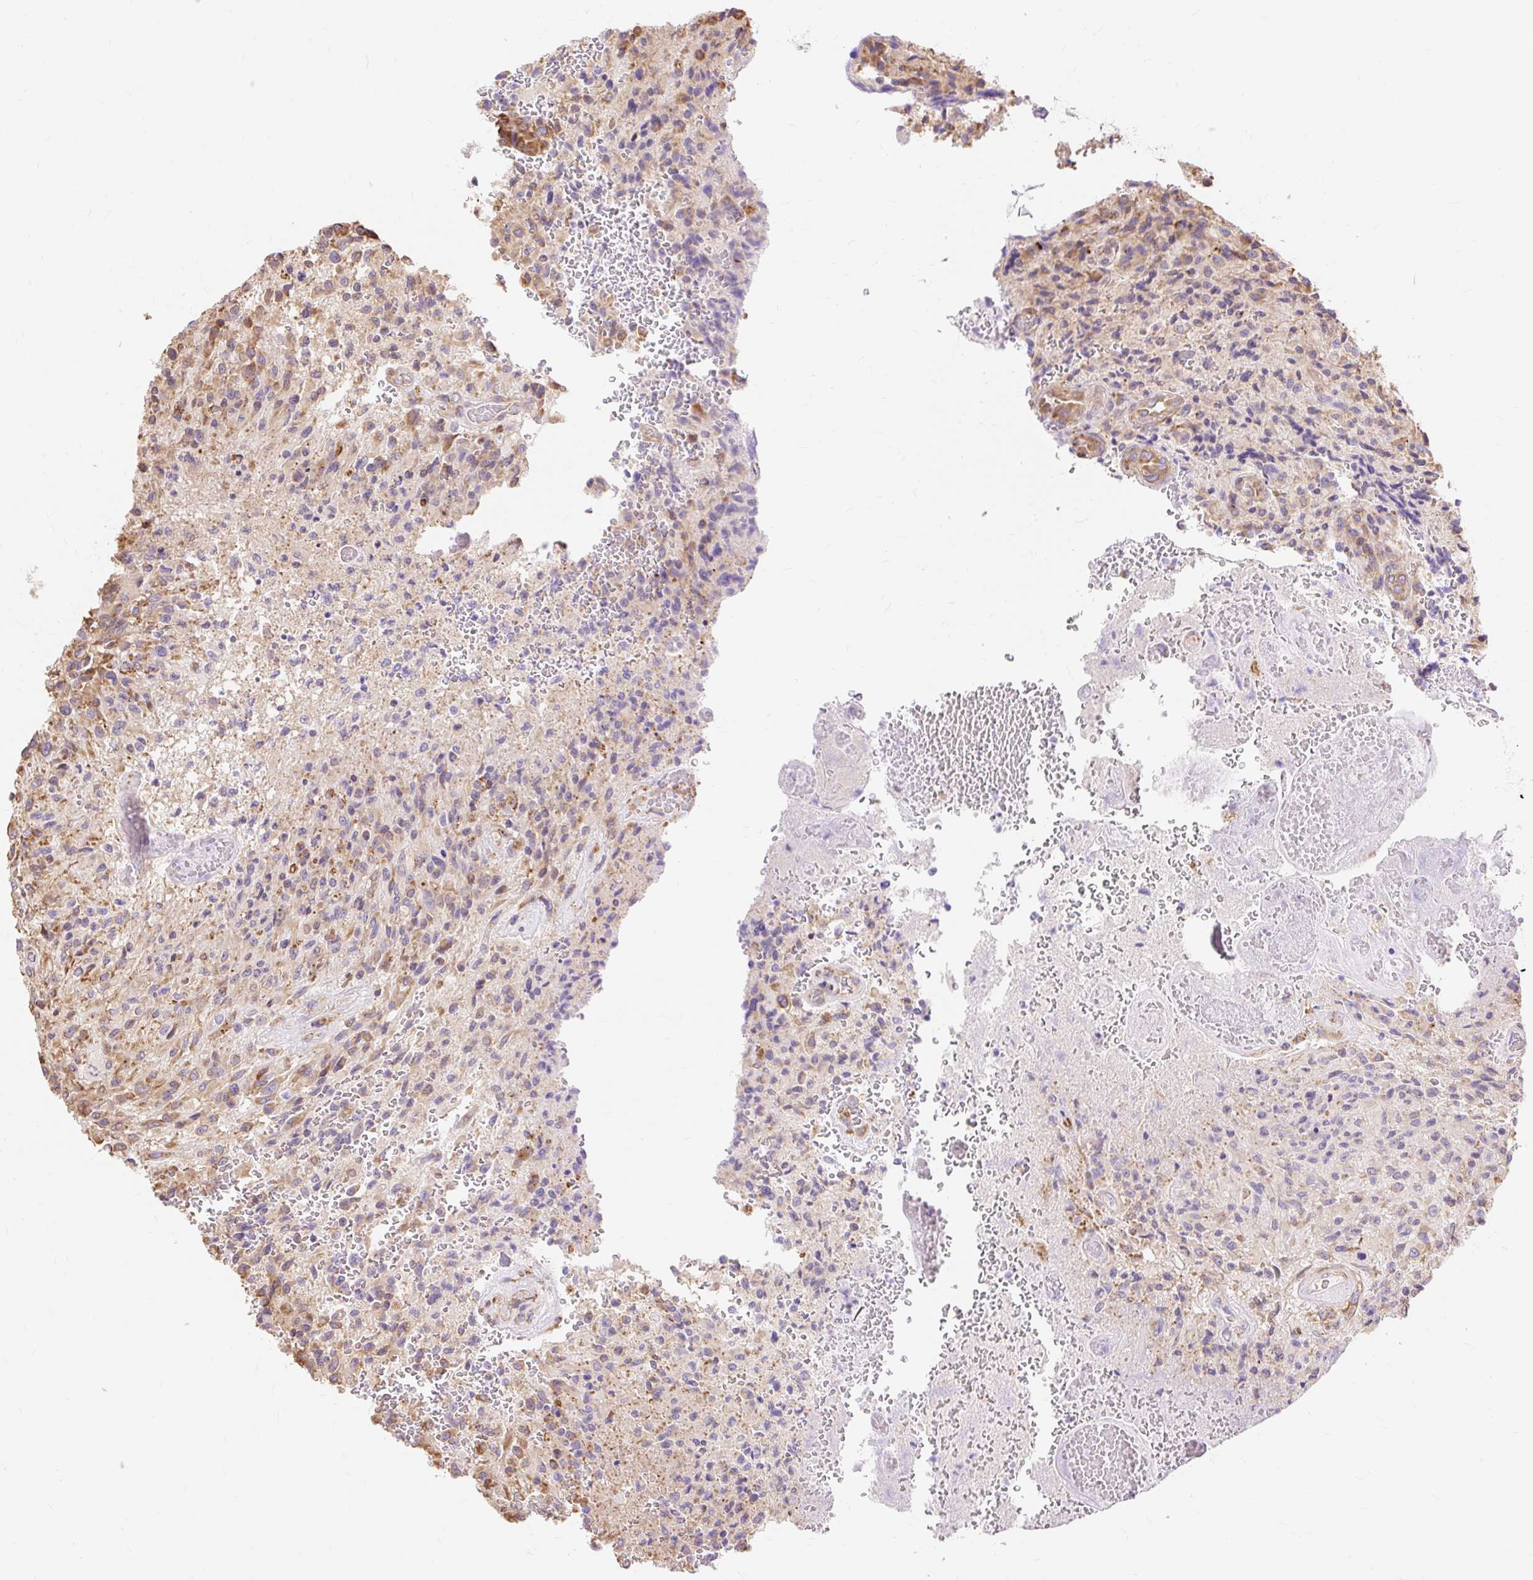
{"staining": {"intensity": "moderate", "quantity": "25%-75%", "location": "cytoplasmic/membranous"}, "tissue": "glioma", "cell_type": "Tumor cells", "image_type": "cancer", "snomed": [{"axis": "morphology", "description": "Normal tissue, NOS"}, {"axis": "morphology", "description": "Glioma, malignant, High grade"}, {"axis": "topography", "description": "Cerebral cortex"}], "caption": "An immunohistochemistry histopathology image of neoplastic tissue is shown. Protein staining in brown highlights moderate cytoplasmic/membranous positivity in glioma within tumor cells.", "gene": "RPS17", "patient": {"sex": "male", "age": 56}}